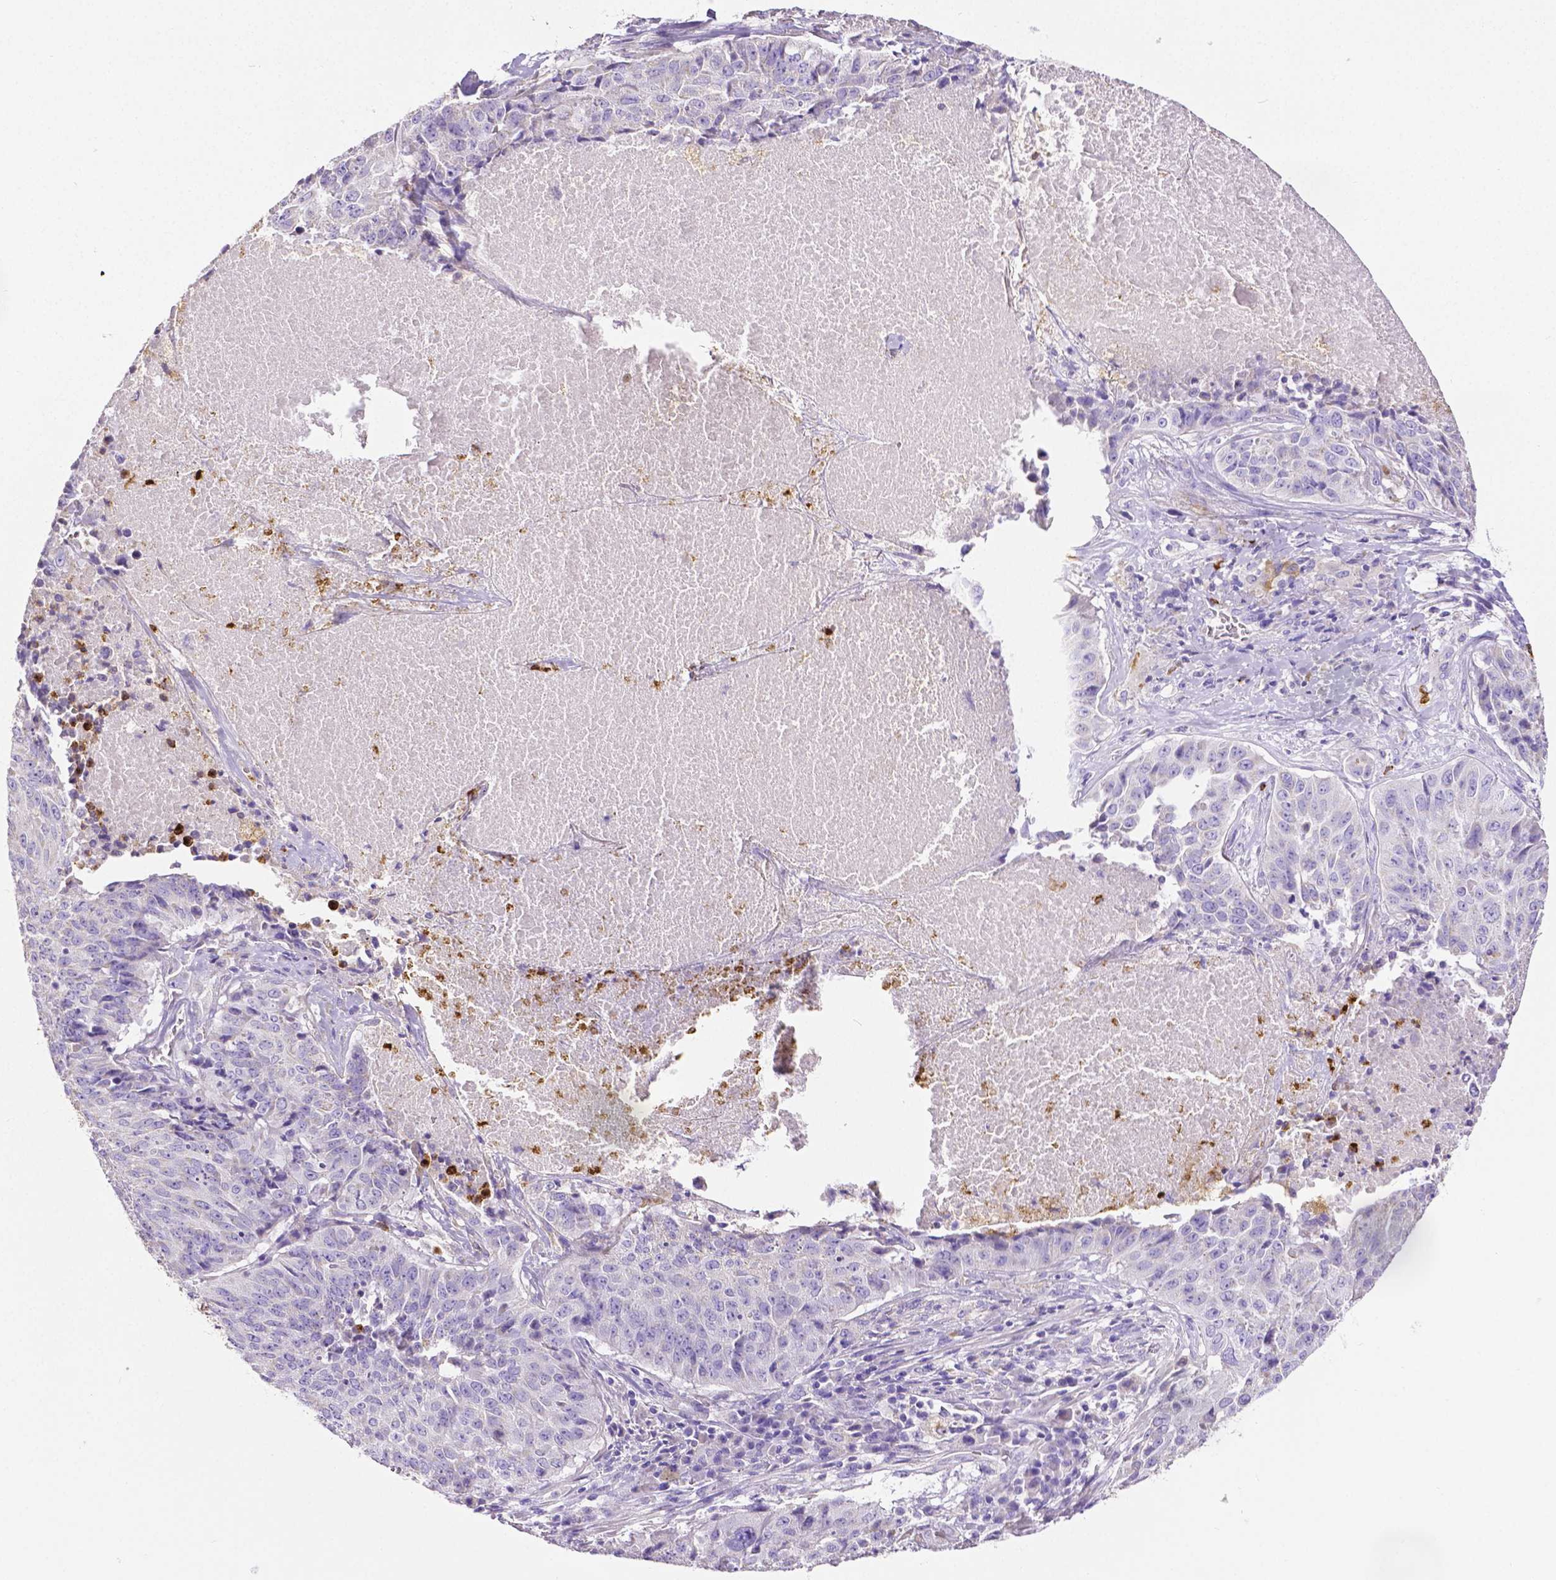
{"staining": {"intensity": "negative", "quantity": "none", "location": "none"}, "tissue": "lung cancer", "cell_type": "Tumor cells", "image_type": "cancer", "snomed": [{"axis": "morphology", "description": "Normal tissue, NOS"}, {"axis": "morphology", "description": "Squamous cell carcinoma, NOS"}, {"axis": "topography", "description": "Bronchus"}, {"axis": "topography", "description": "Lung"}], "caption": "This is a histopathology image of immunohistochemistry (IHC) staining of lung cancer, which shows no expression in tumor cells.", "gene": "MMP9", "patient": {"sex": "male", "age": 64}}